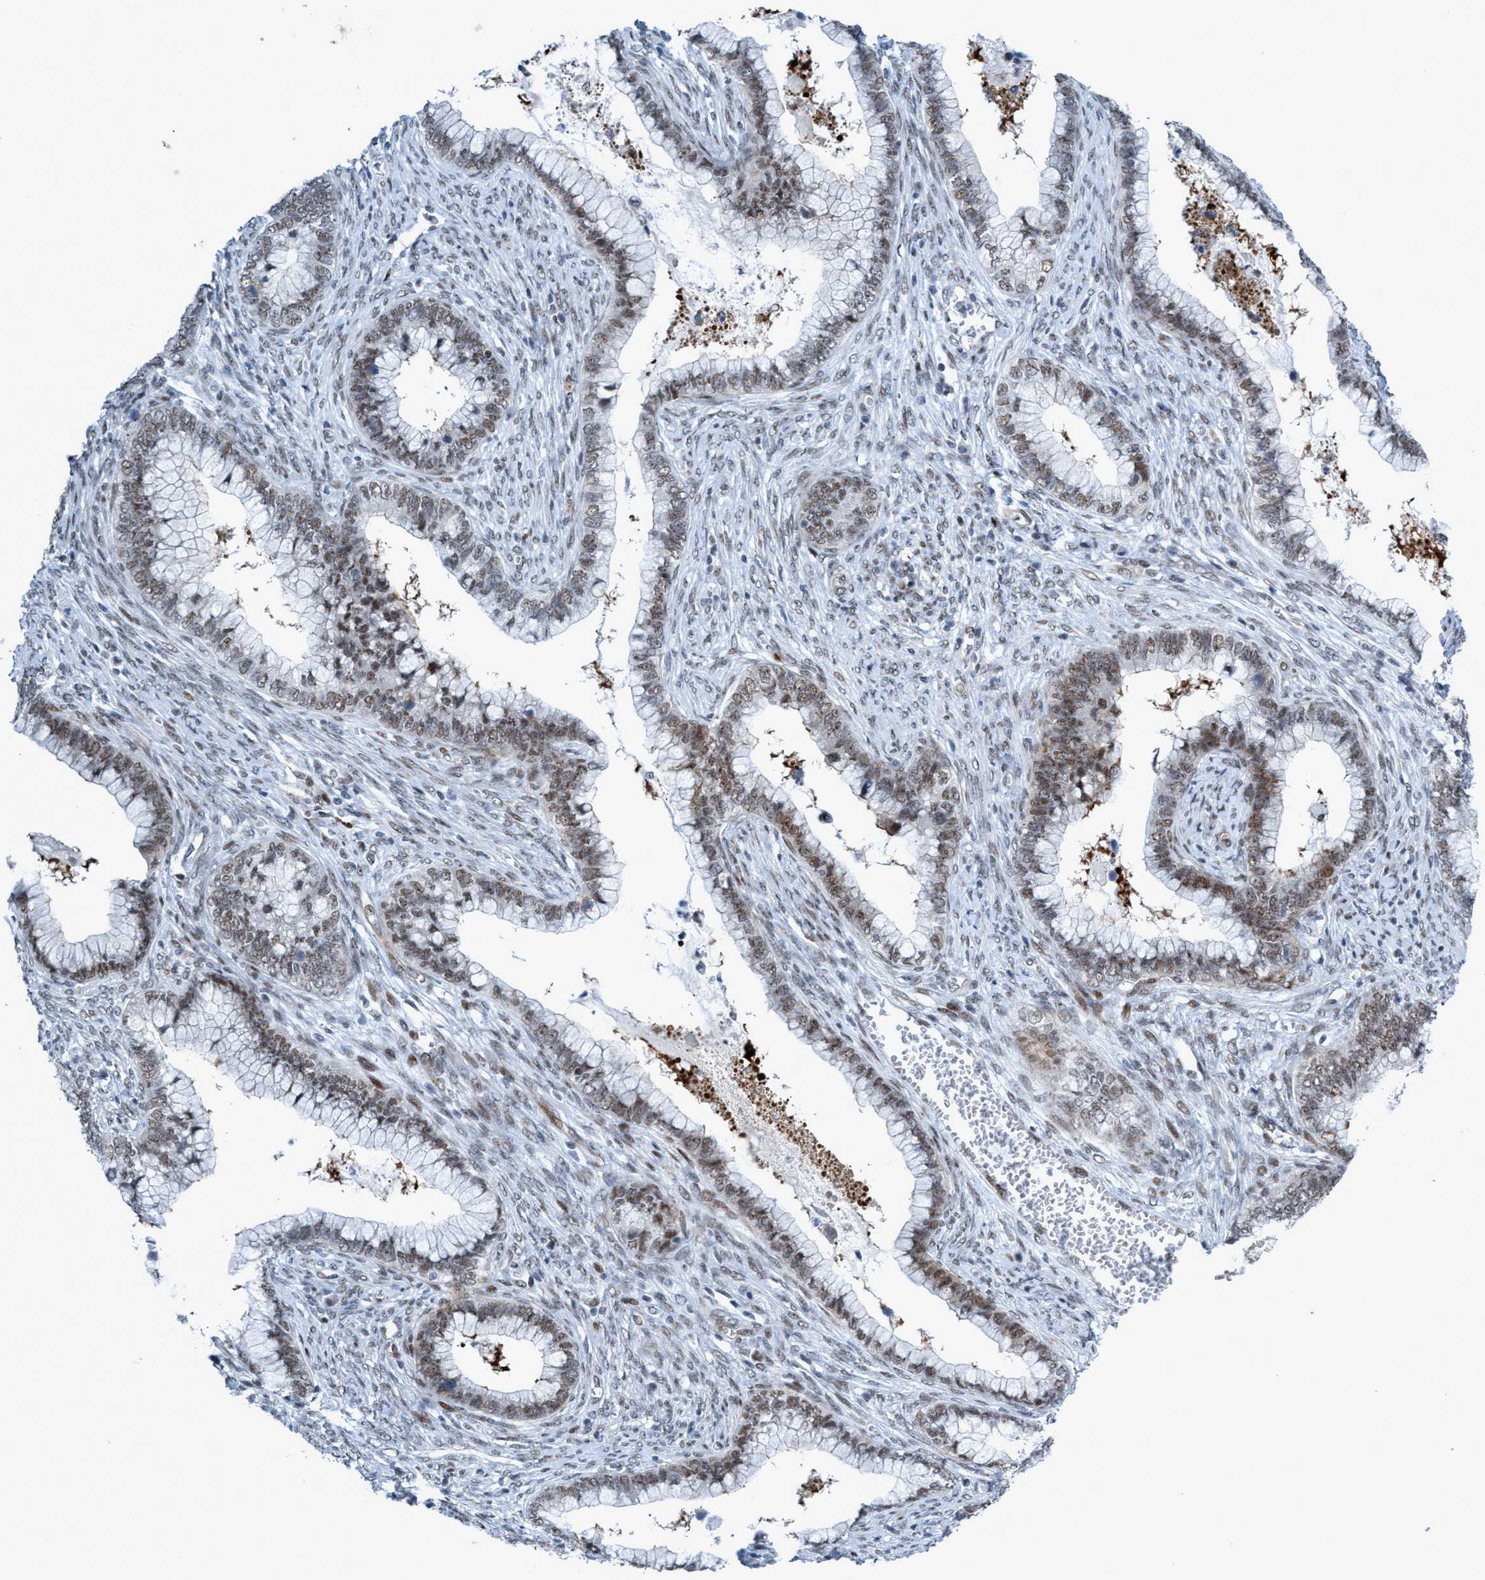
{"staining": {"intensity": "weak", "quantity": ">75%", "location": "nuclear"}, "tissue": "cervical cancer", "cell_type": "Tumor cells", "image_type": "cancer", "snomed": [{"axis": "morphology", "description": "Adenocarcinoma, NOS"}, {"axis": "topography", "description": "Cervix"}], "caption": "Immunohistochemical staining of human cervical adenocarcinoma exhibits low levels of weak nuclear positivity in approximately >75% of tumor cells. The protein is stained brown, and the nuclei are stained in blue (DAB (3,3'-diaminobenzidine) IHC with brightfield microscopy, high magnification).", "gene": "CWC27", "patient": {"sex": "female", "age": 44}}